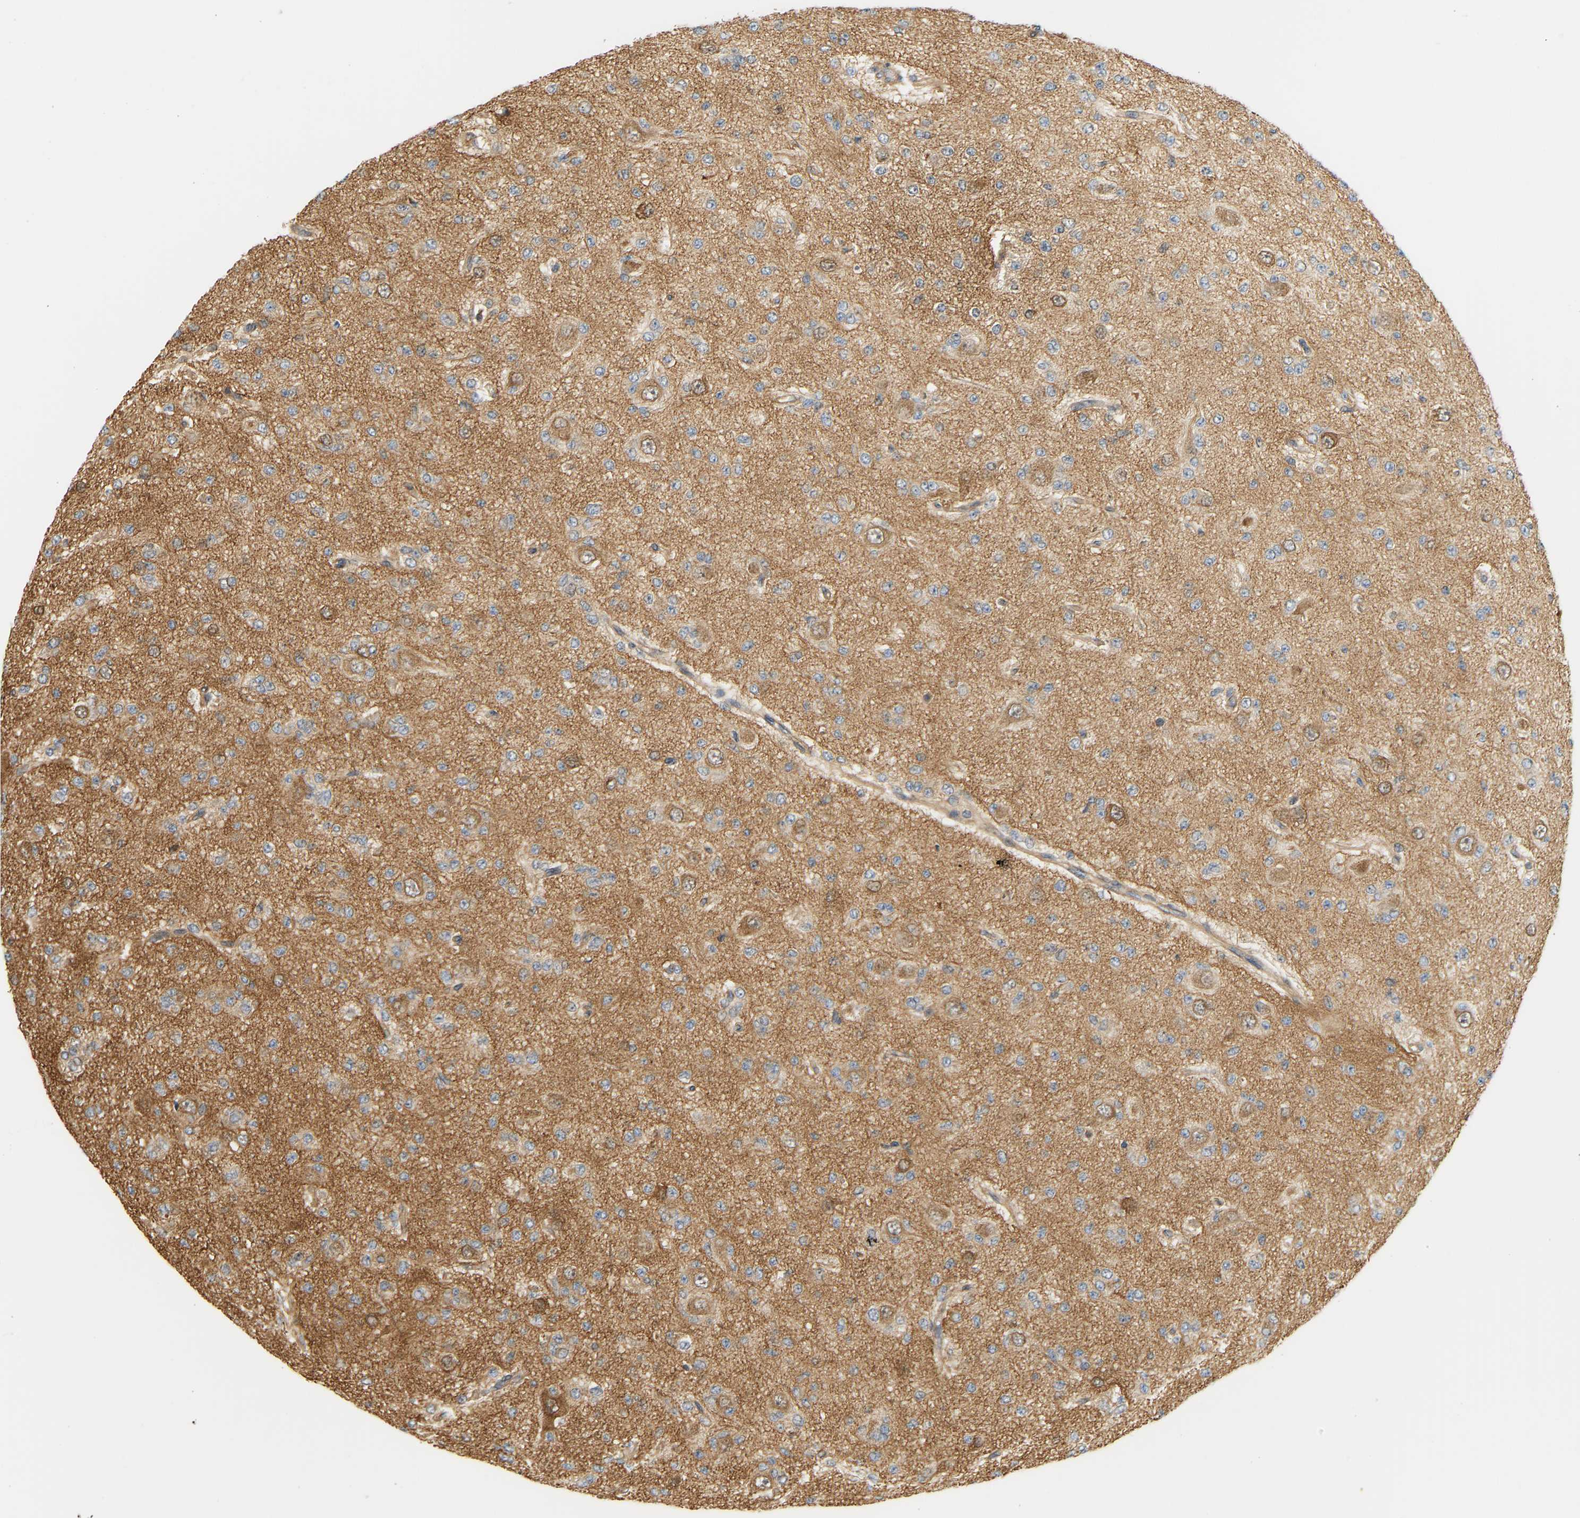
{"staining": {"intensity": "weak", "quantity": "<25%", "location": "cytoplasmic/membranous"}, "tissue": "glioma", "cell_type": "Tumor cells", "image_type": "cancer", "snomed": [{"axis": "morphology", "description": "Glioma, malignant, Low grade"}, {"axis": "topography", "description": "Brain"}], "caption": "IHC photomicrograph of human malignant low-grade glioma stained for a protein (brown), which shows no staining in tumor cells. (Stains: DAB (3,3'-diaminobenzidine) IHC with hematoxylin counter stain, Microscopy: brightfield microscopy at high magnification).", "gene": "CEP57", "patient": {"sex": "male", "age": 38}}